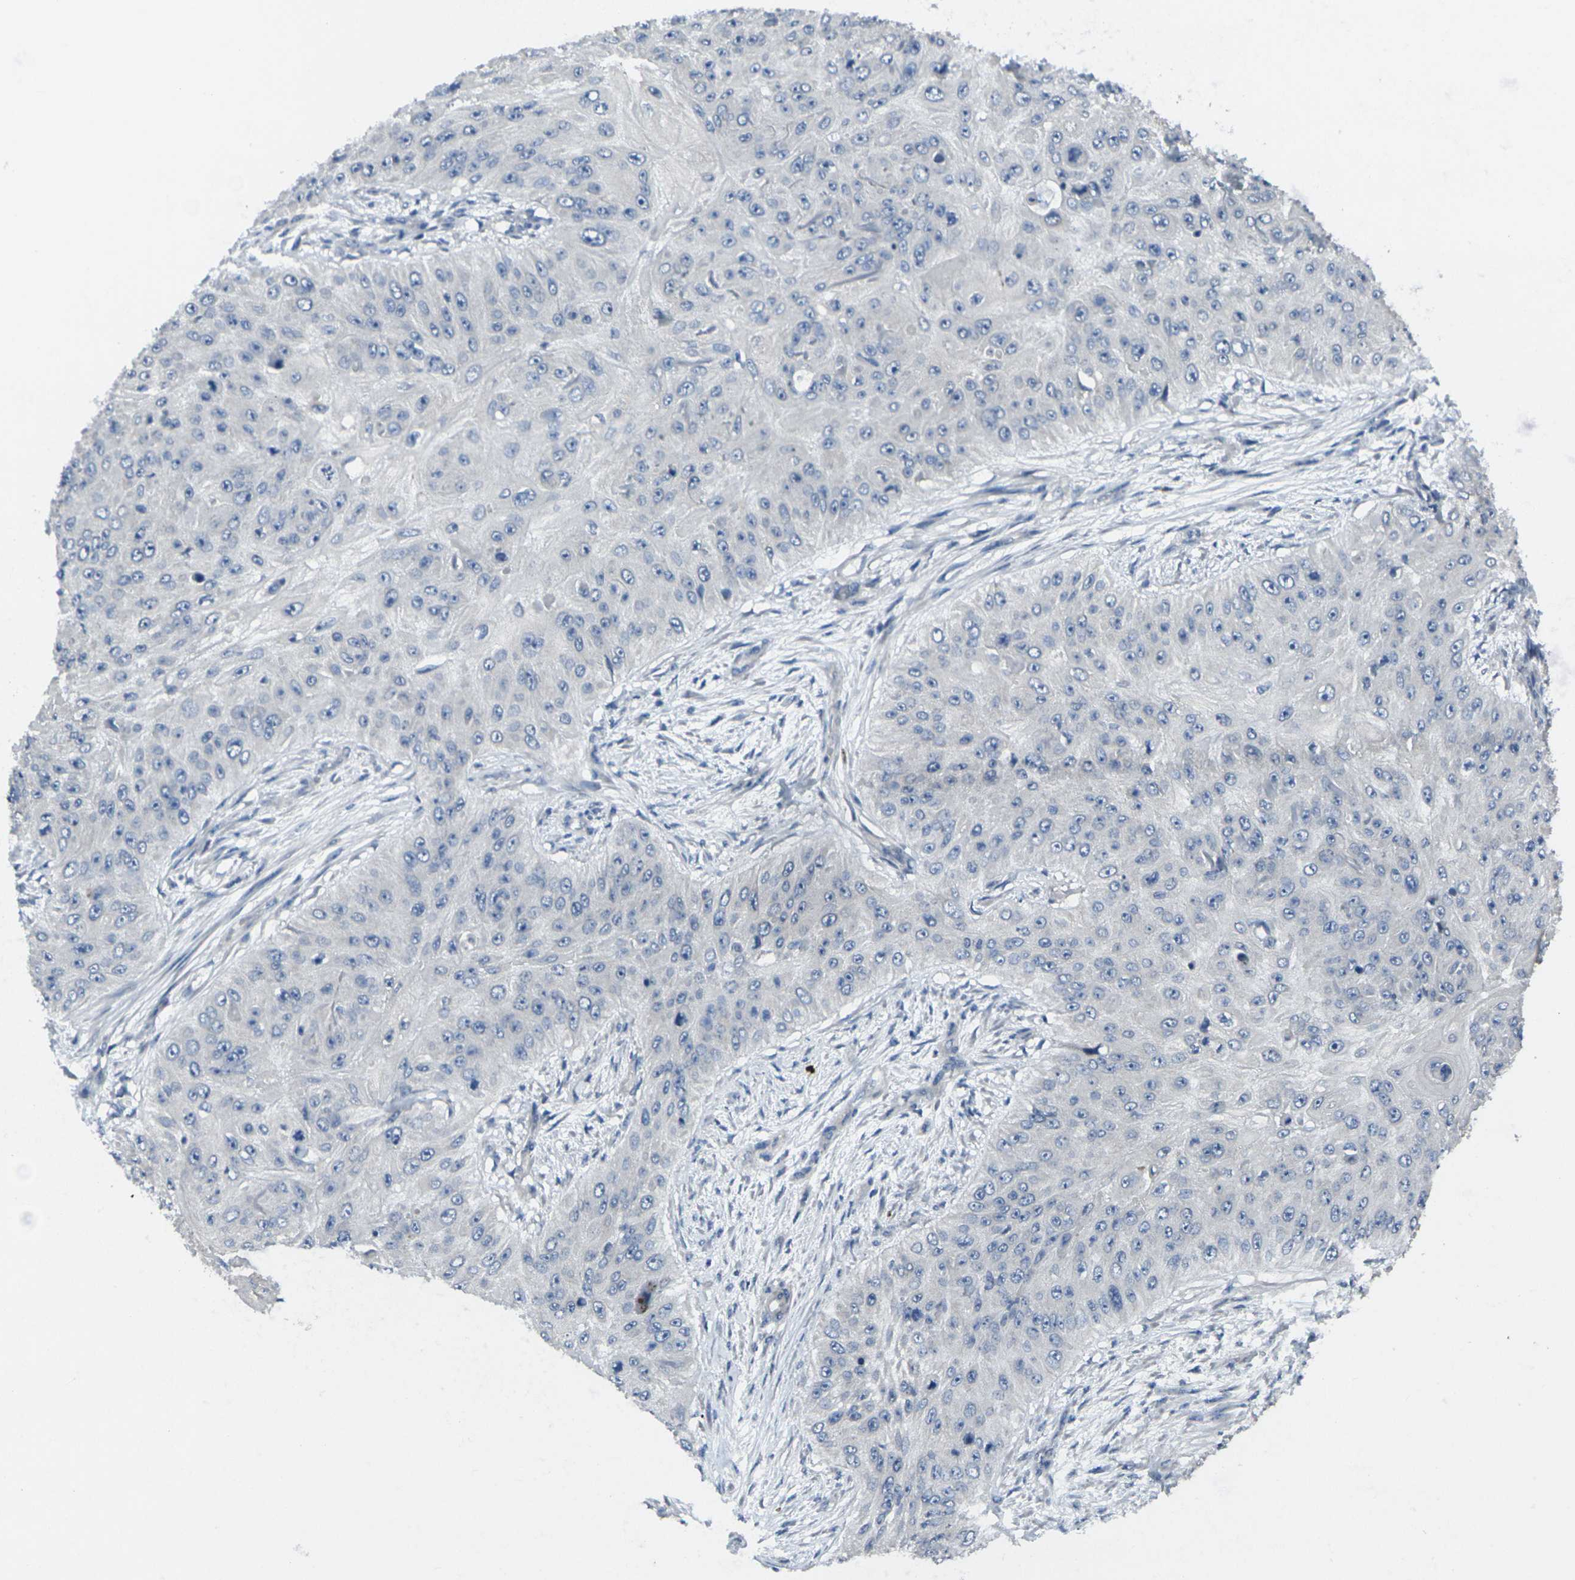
{"staining": {"intensity": "negative", "quantity": "none", "location": "none"}, "tissue": "skin cancer", "cell_type": "Tumor cells", "image_type": "cancer", "snomed": [{"axis": "morphology", "description": "Squamous cell carcinoma, NOS"}, {"axis": "topography", "description": "Skin"}], "caption": "Immunohistochemistry photomicrograph of neoplastic tissue: skin cancer stained with DAB displays no significant protein staining in tumor cells. (Brightfield microscopy of DAB (3,3'-diaminobenzidine) immunohistochemistry (IHC) at high magnification).", "gene": "CCR10", "patient": {"sex": "female", "age": 80}}